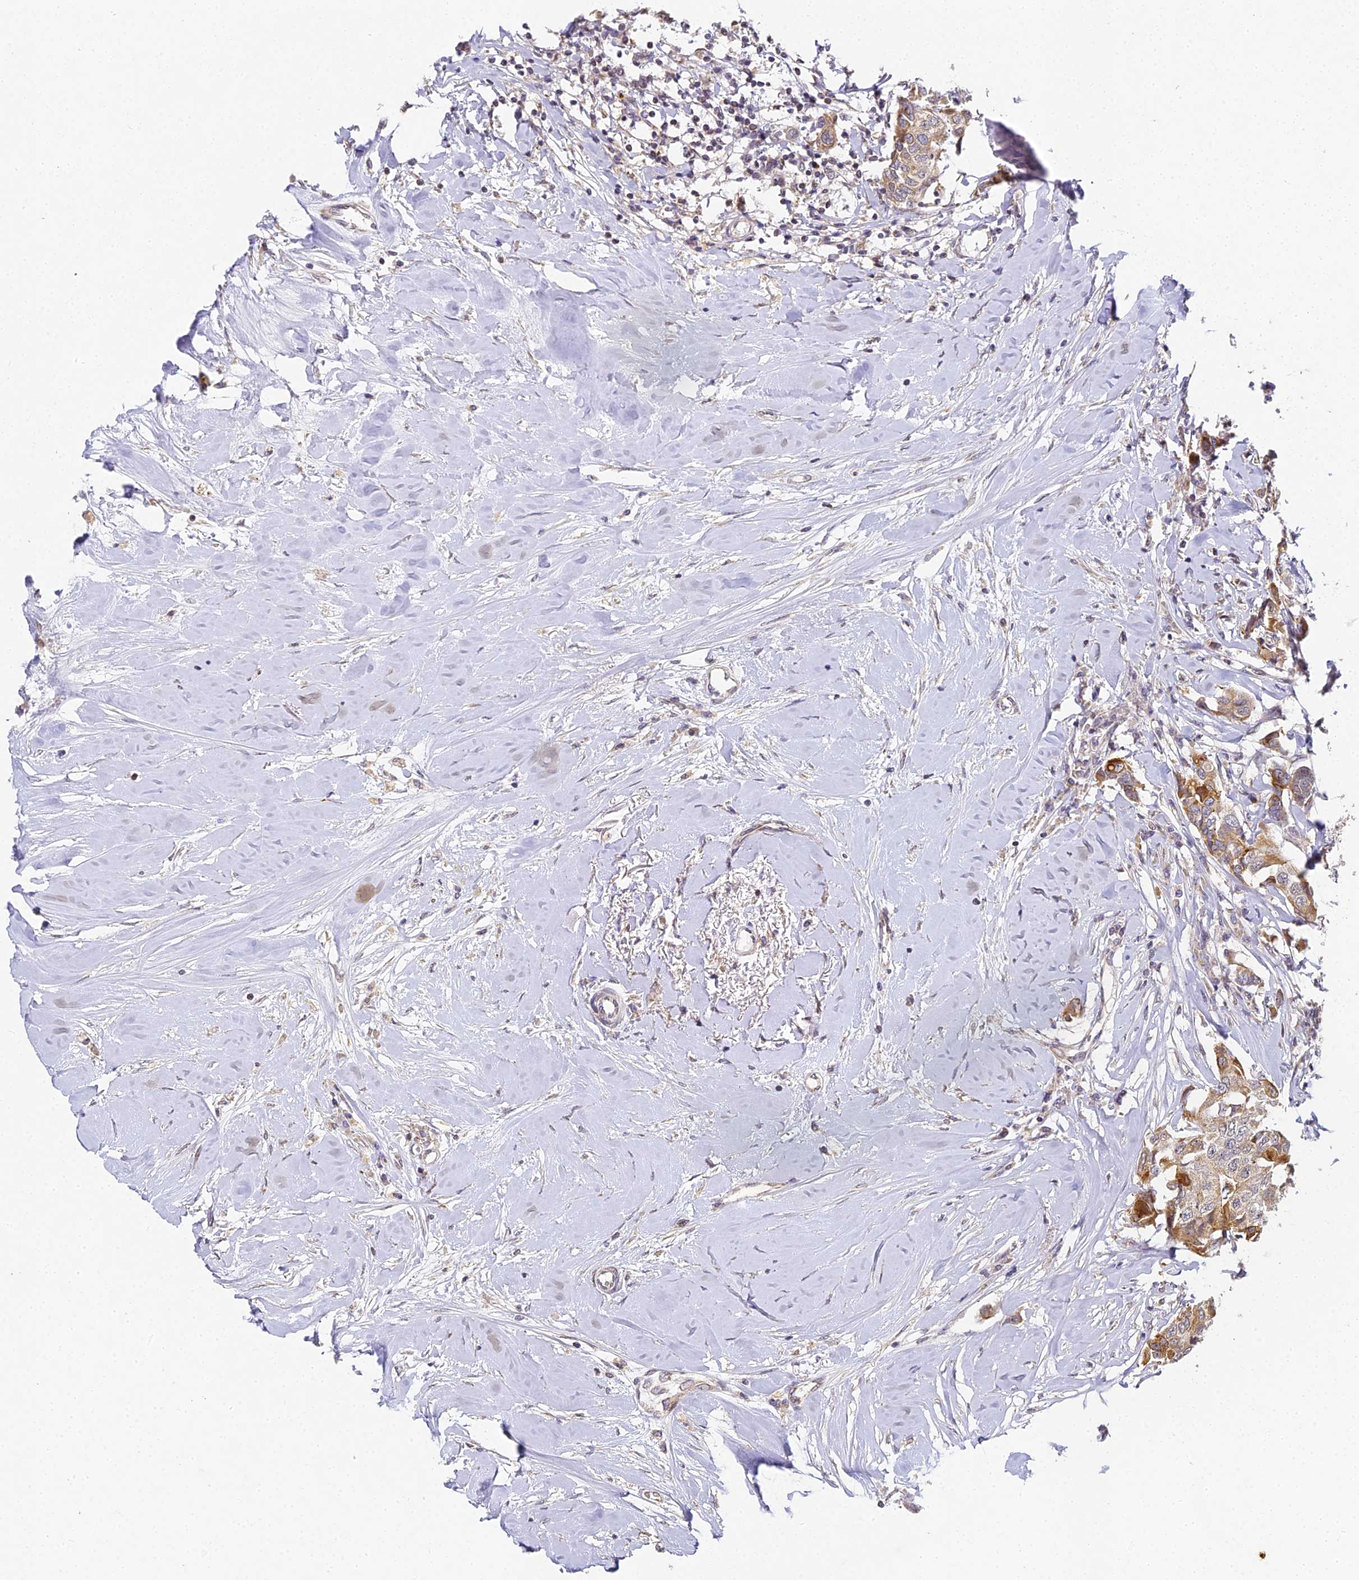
{"staining": {"intensity": "moderate", "quantity": "25%-75%", "location": "cytoplasmic/membranous"}, "tissue": "breast cancer", "cell_type": "Tumor cells", "image_type": "cancer", "snomed": [{"axis": "morphology", "description": "Duct carcinoma"}, {"axis": "topography", "description": "Breast"}], "caption": "The image exhibits a brown stain indicating the presence of a protein in the cytoplasmic/membranous of tumor cells in breast intraductal carcinoma.", "gene": "DNAAF10", "patient": {"sex": "female", "age": 80}}